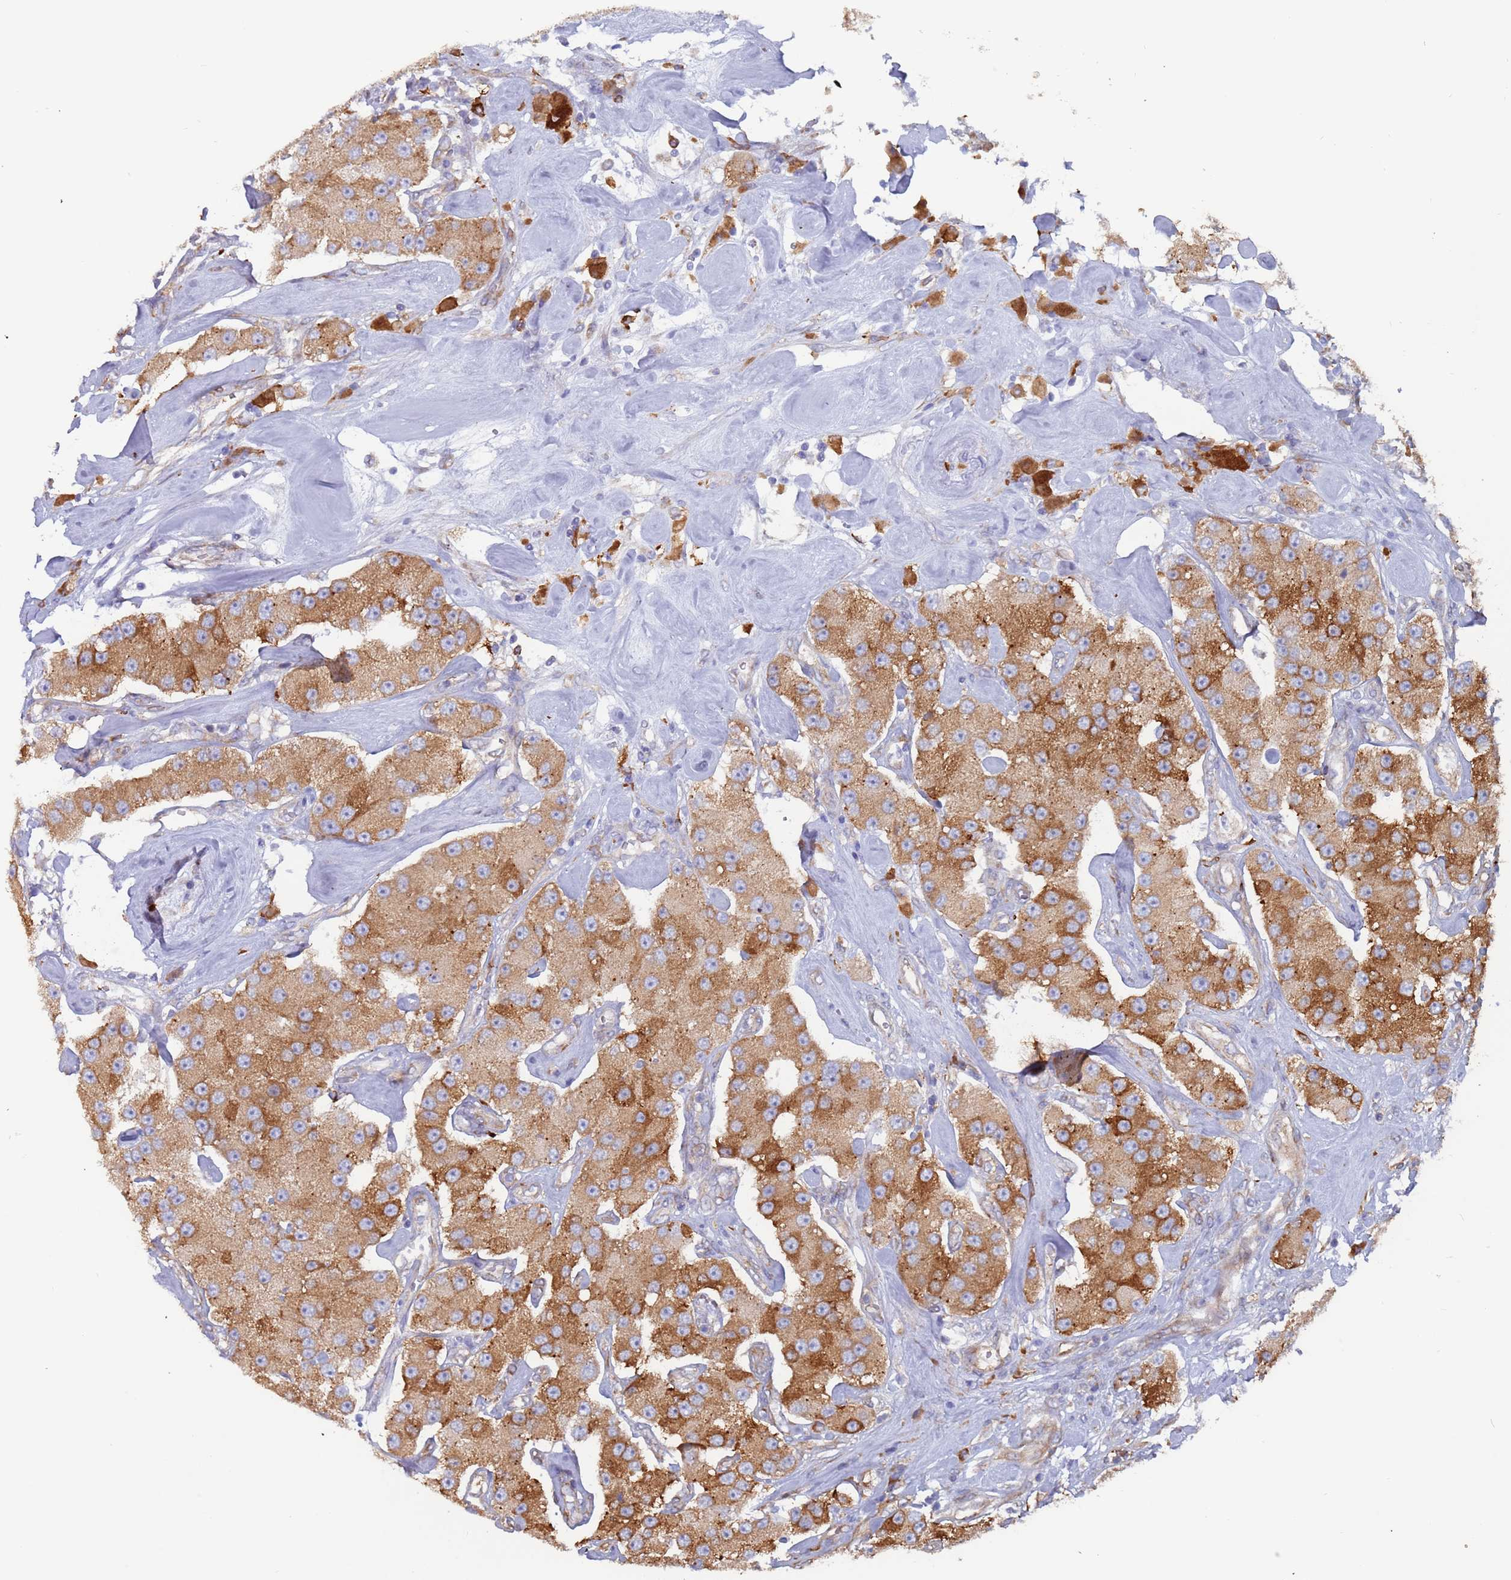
{"staining": {"intensity": "moderate", "quantity": ">75%", "location": "cytoplasmic/membranous"}, "tissue": "carcinoid", "cell_type": "Tumor cells", "image_type": "cancer", "snomed": [{"axis": "morphology", "description": "Carcinoid, malignant, NOS"}, {"axis": "topography", "description": "Pancreas"}], "caption": "Immunohistochemistry of malignant carcinoid shows medium levels of moderate cytoplasmic/membranous expression in approximately >75% of tumor cells. Using DAB (brown) and hematoxylin (blue) stains, captured at high magnification using brightfield microscopy.", "gene": "ZNF844", "patient": {"sex": "male", "age": 41}}